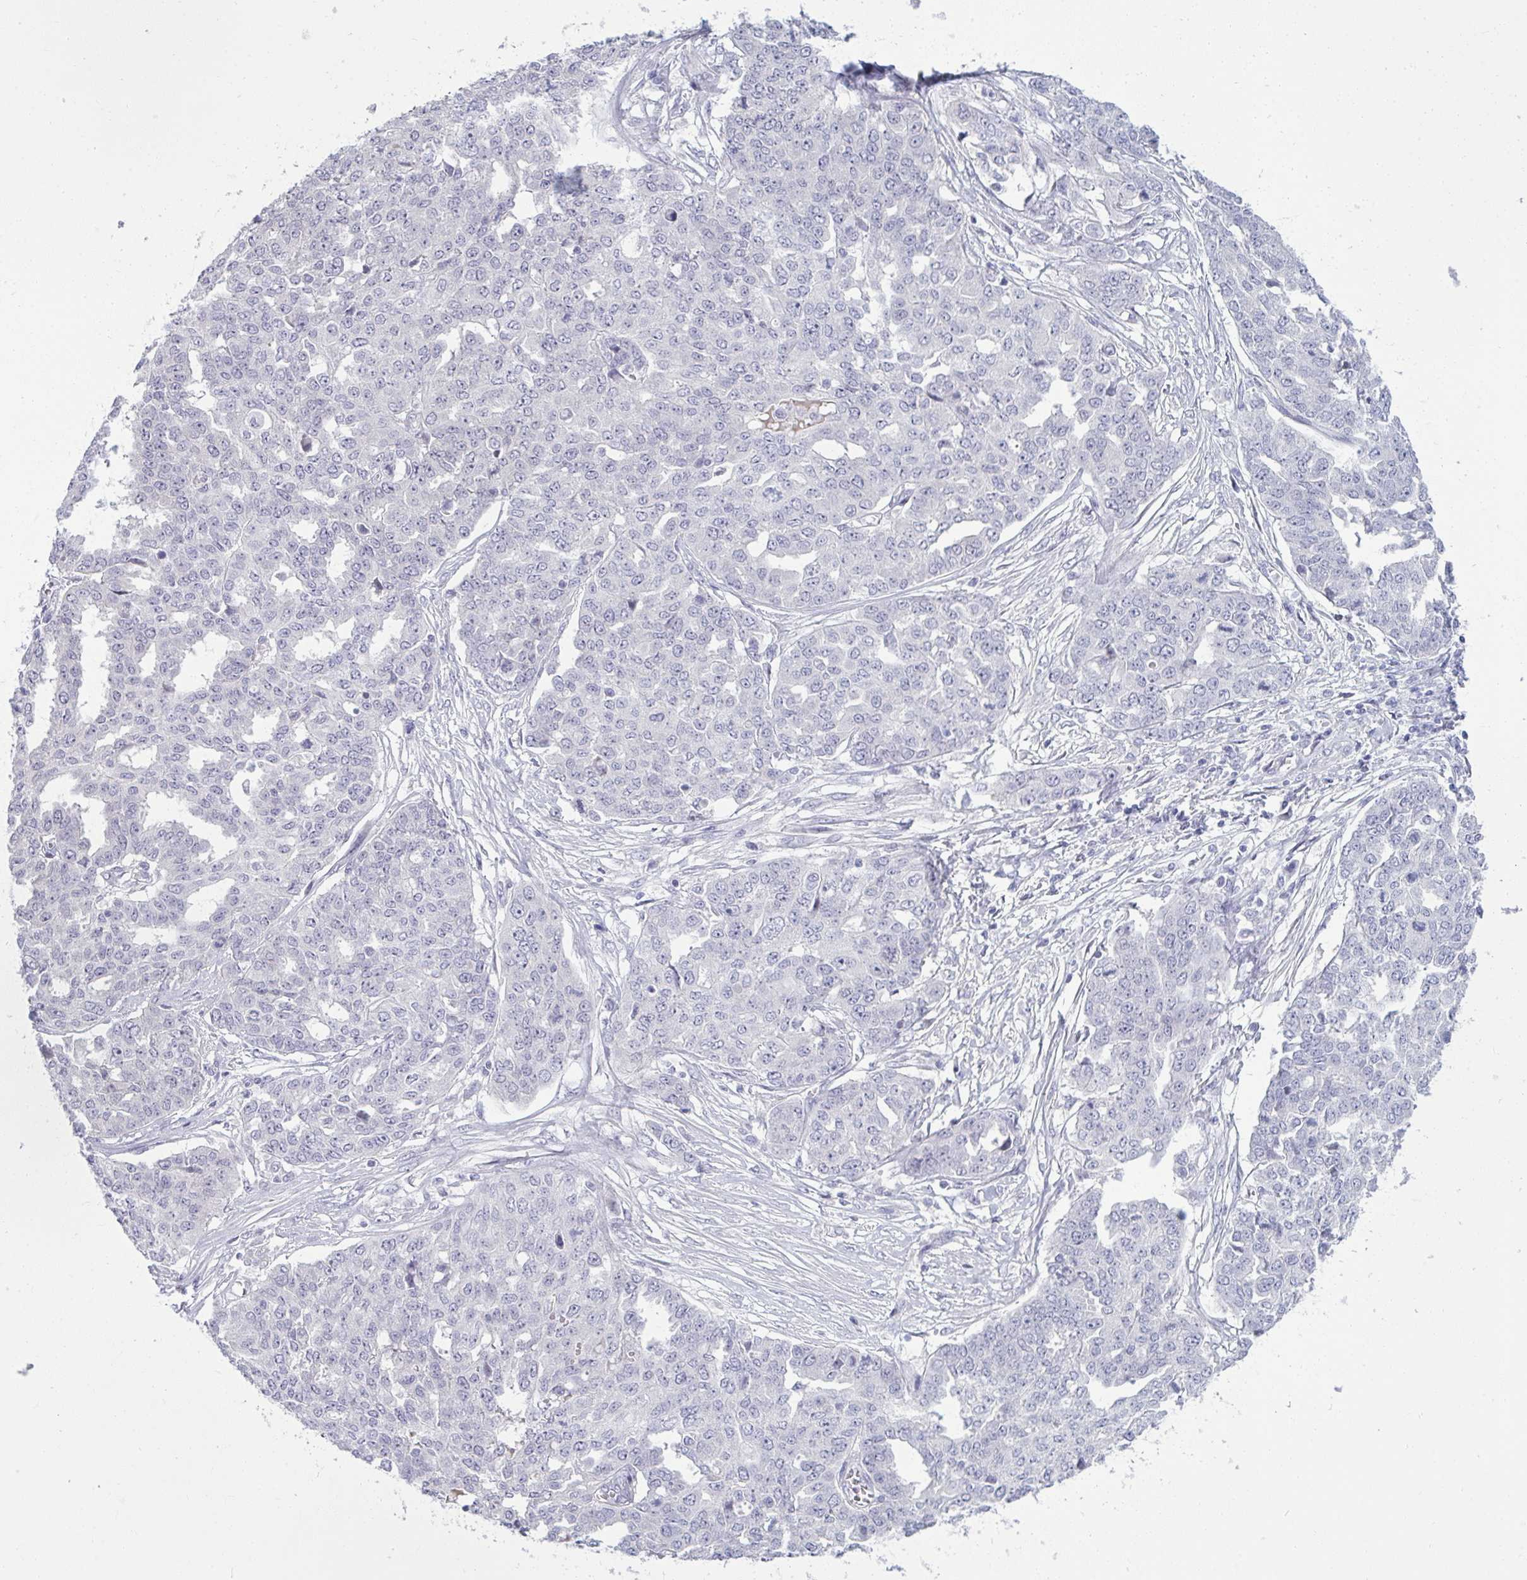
{"staining": {"intensity": "negative", "quantity": "none", "location": "none"}, "tissue": "ovarian cancer", "cell_type": "Tumor cells", "image_type": "cancer", "snomed": [{"axis": "morphology", "description": "Cystadenocarcinoma, serous, NOS"}, {"axis": "topography", "description": "Soft tissue"}, {"axis": "topography", "description": "Ovary"}], "caption": "This is an IHC micrograph of human ovarian cancer (serous cystadenocarcinoma). There is no expression in tumor cells.", "gene": "RNASEH1", "patient": {"sex": "female", "age": 57}}